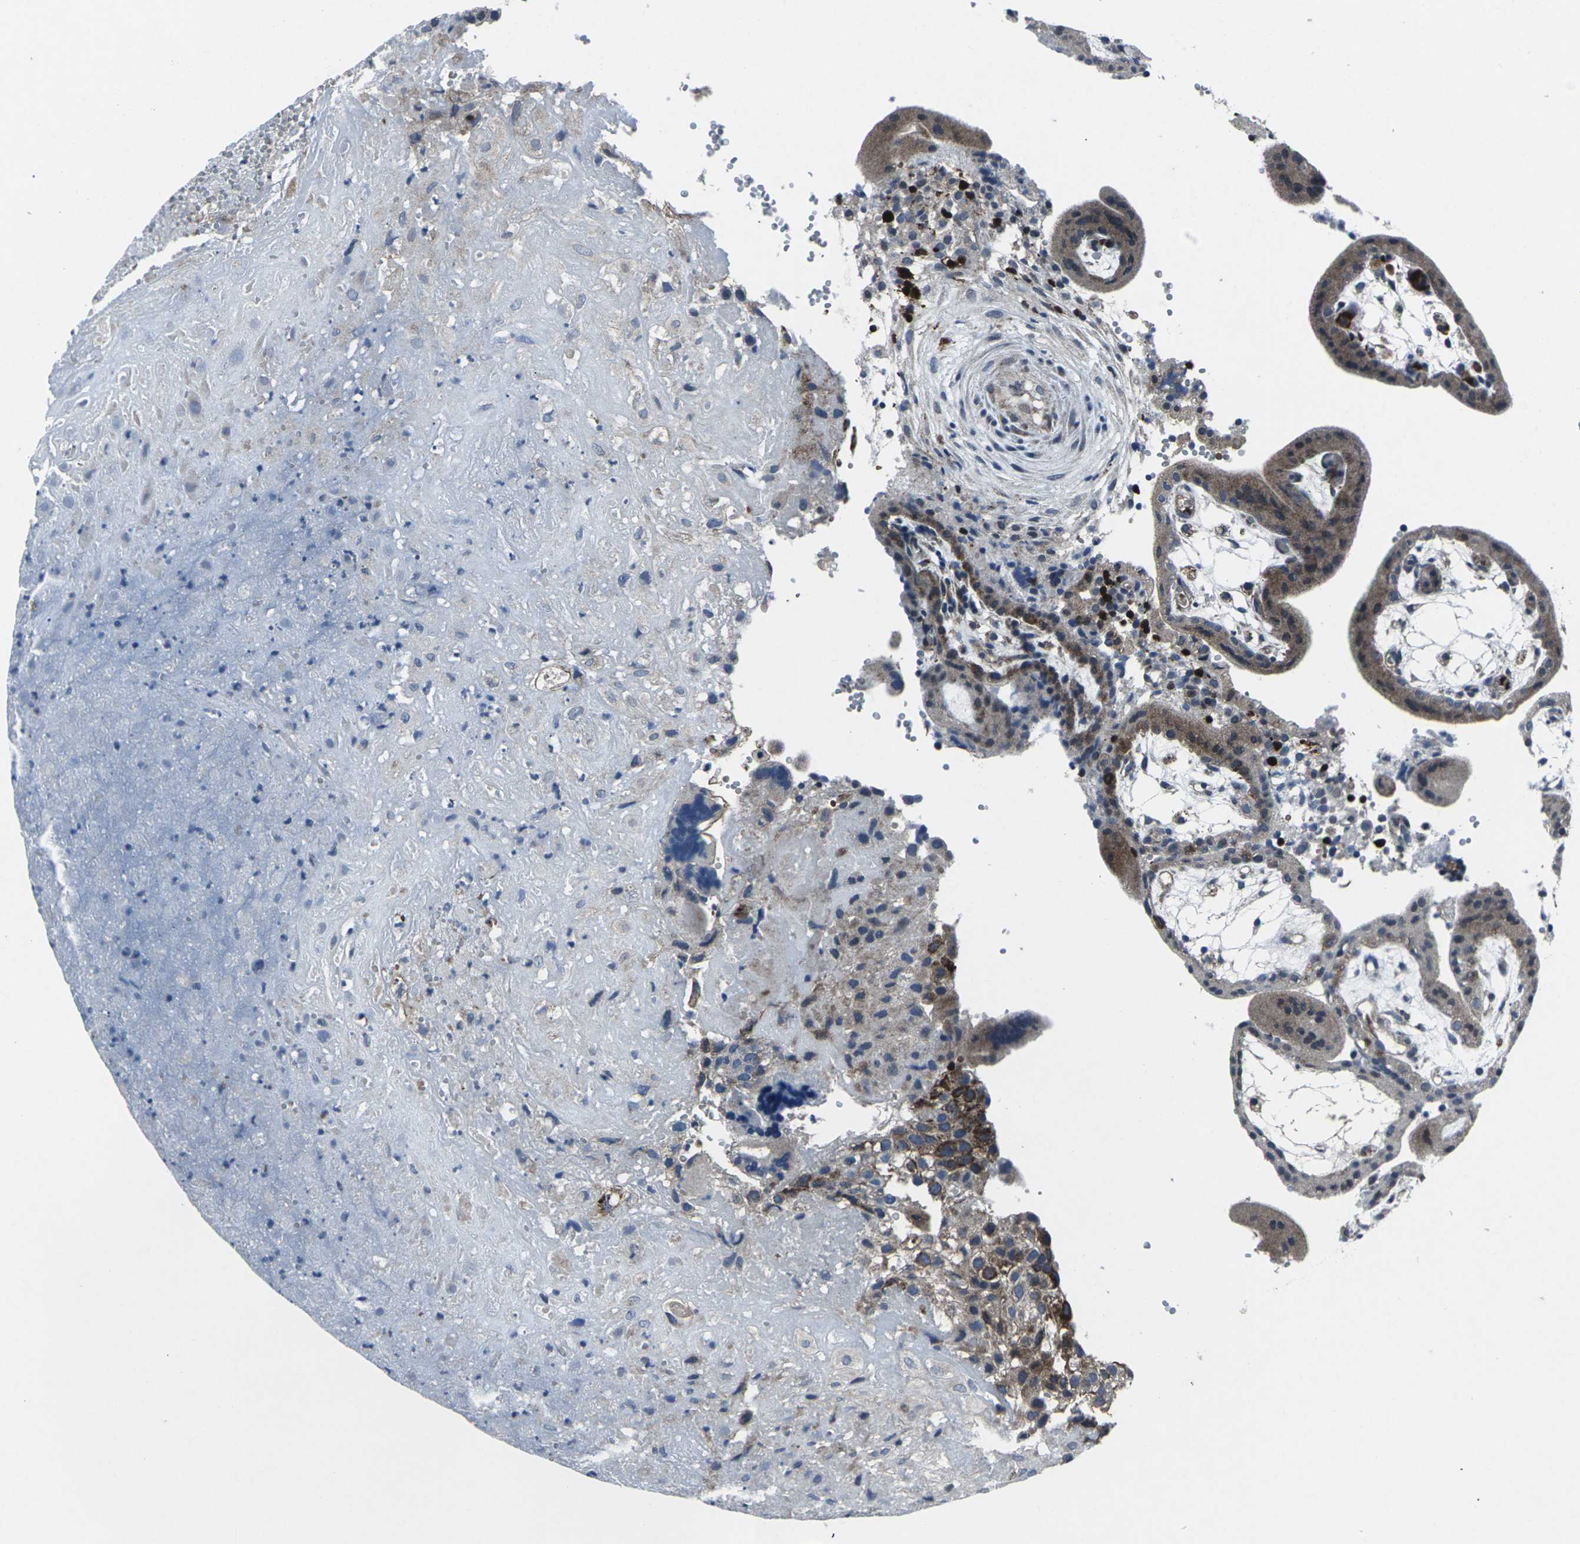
{"staining": {"intensity": "weak", "quantity": "<25%", "location": "cytoplasmic/membranous"}, "tissue": "placenta", "cell_type": "Decidual cells", "image_type": "normal", "snomed": [{"axis": "morphology", "description": "Normal tissue, NOS"}, {"axis": "topography", "description": "Placenta"}], "caption": "DAB (3,3'-diaminobenzidine) immunohistochemical staining of unremarkable placenta reveals no significant positivity in decidual cells.", "gene": "STAT4", "patient": {"sex": "female", "age": 18}}